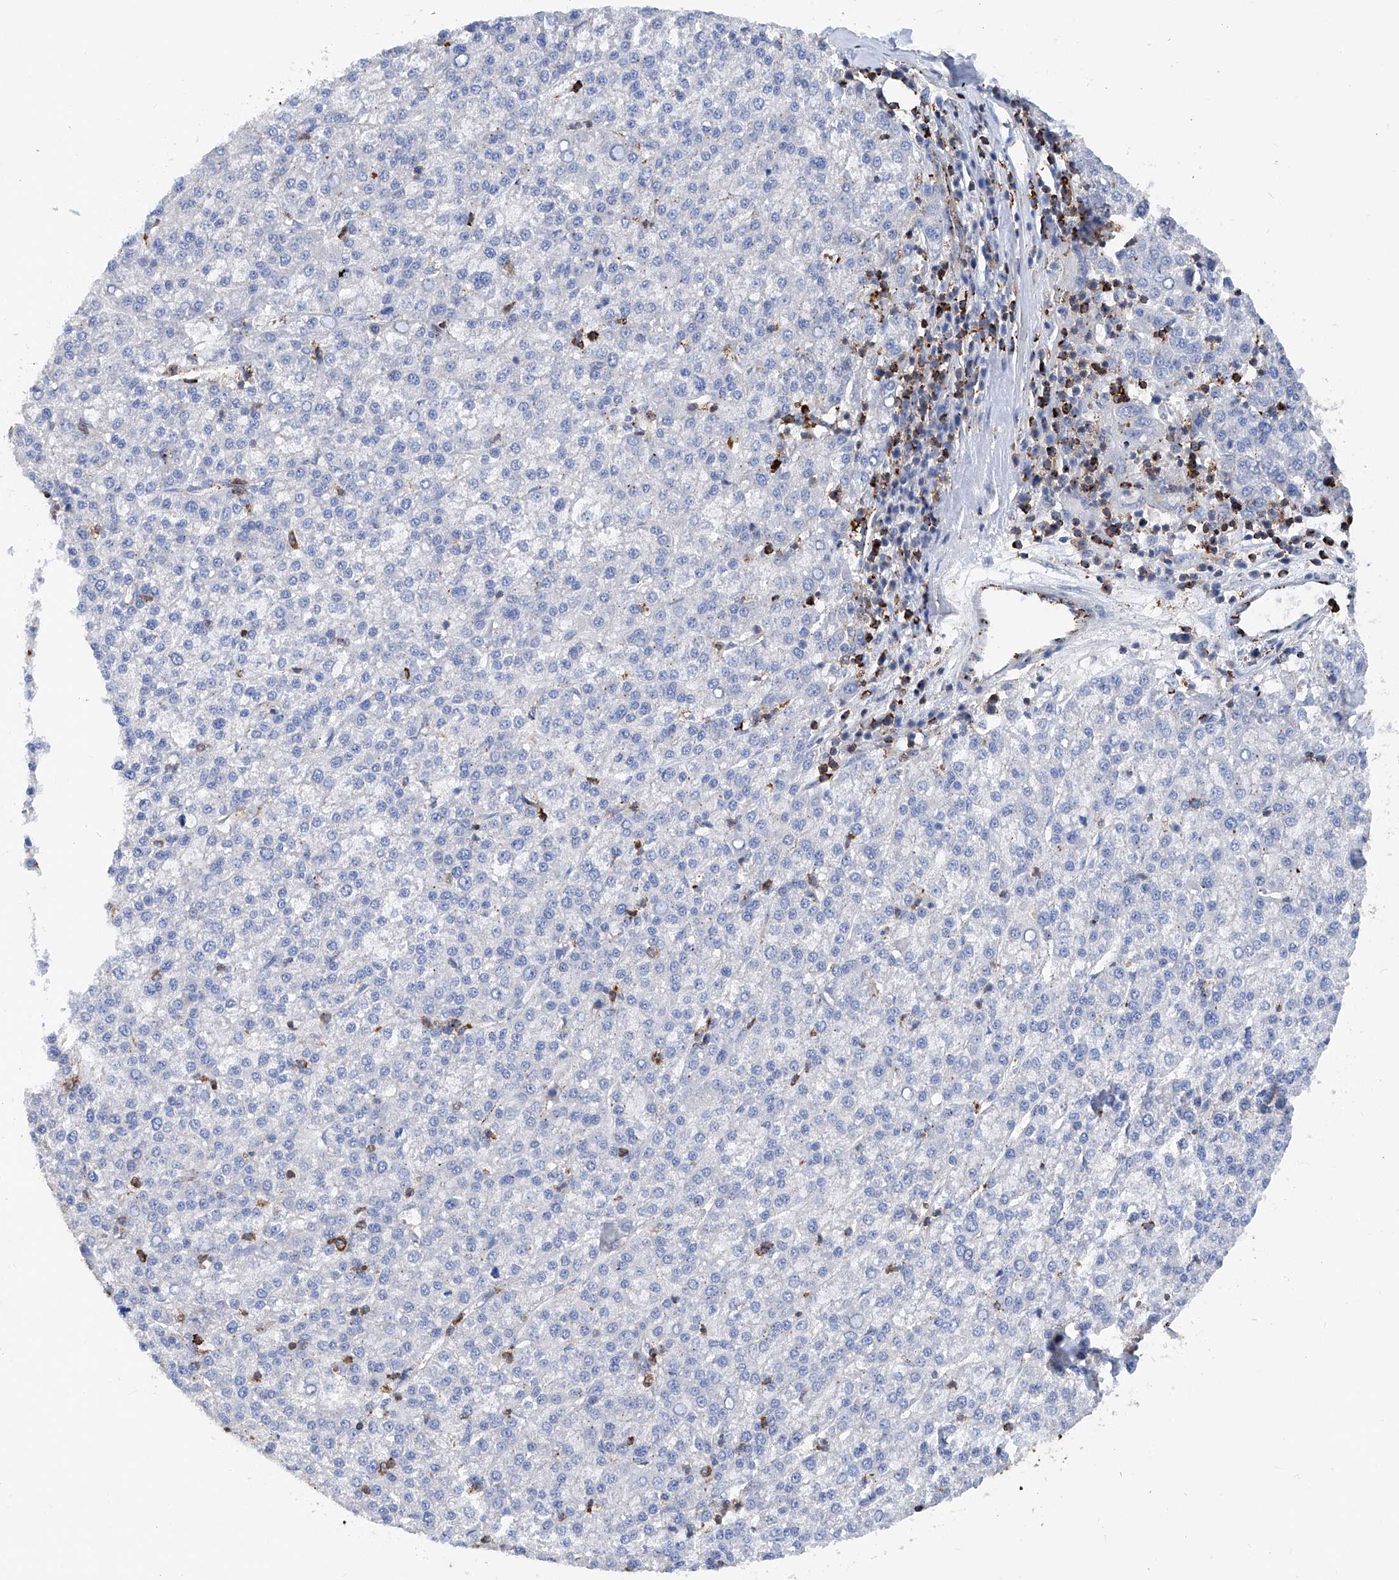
{"staining": {"intensity": "negative", "quantity": "none", "location": "none"}, "tissue": "liver cancer", "cell_type": "Tumor cells", "image_type": "cancer", "snomed": [{"axis": "morphology", "description": "Carcinoma, Hepatocellular, NOS"}, {"axis": "topography", "description": "Liver"}], "caption": "Immunohistochemistry (IHC) image of neoplastic tissue: human liver cancer stained with DAB displays no significant protein positivity in tumor cells.", "gene": "ZNF484", "patient": {"sex": "female", "age": 58}}